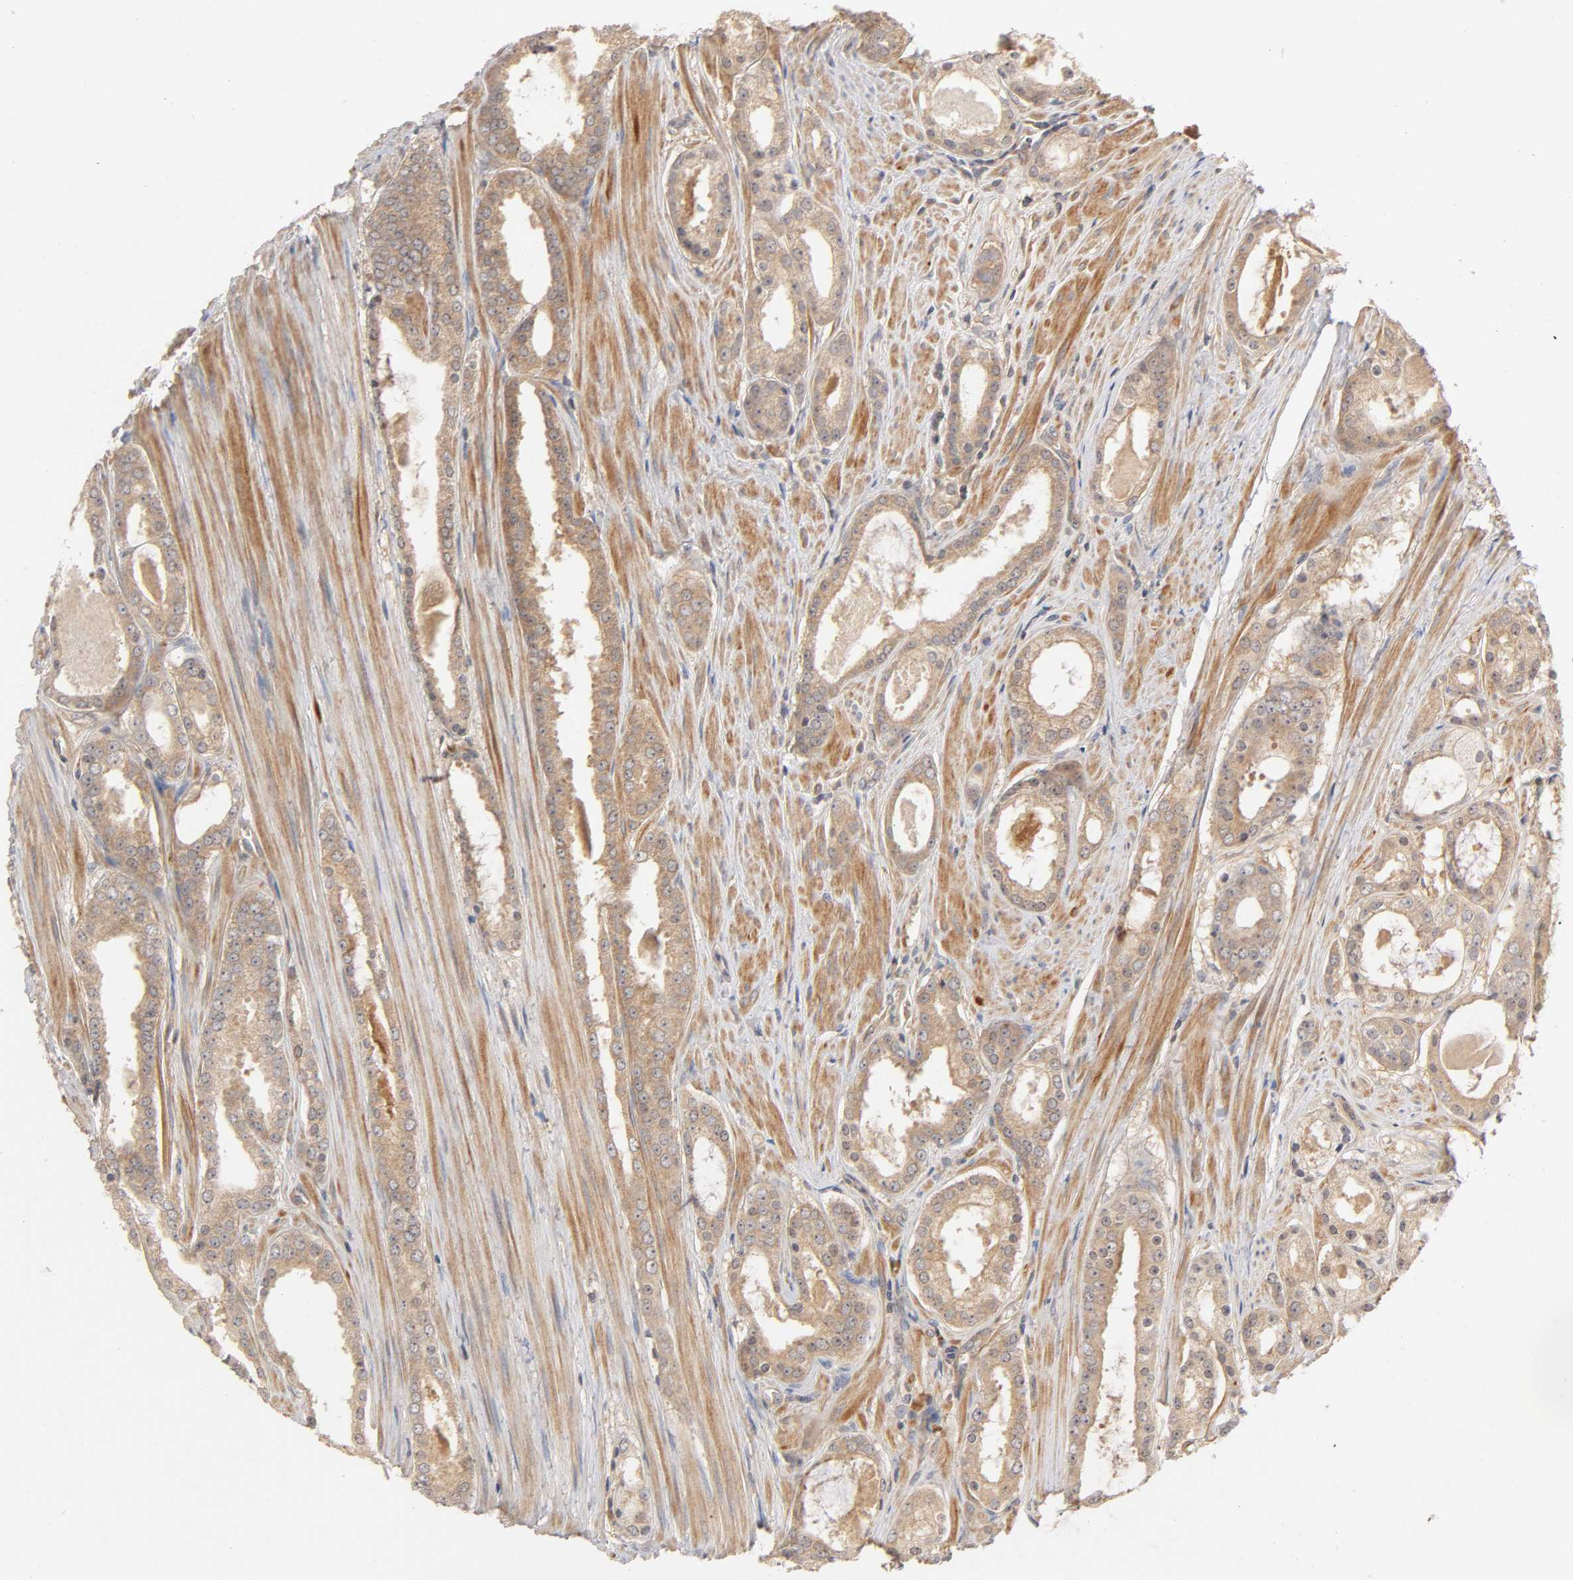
{"staining": {"intensity": "moderate", "quantity": ">75%", "location": "cytoplasmic/membranous"}, "tissue": "prostate cancer", "cell_type": "Tumor cells", "image_type": "cancer", "snomed": [{"axis": "morphology", "description": "Adenocarcinoma, Low grade"}, {"axis": "topography", "description": "Prostate"}], "caption": "Protein analysis of prostate cancer tissue shows moderate cytoplasmic/membranous expression in approximately >75% of tumor cells.", "gene": "CPB2", "patient": {"sex": "male", "age": 57}}